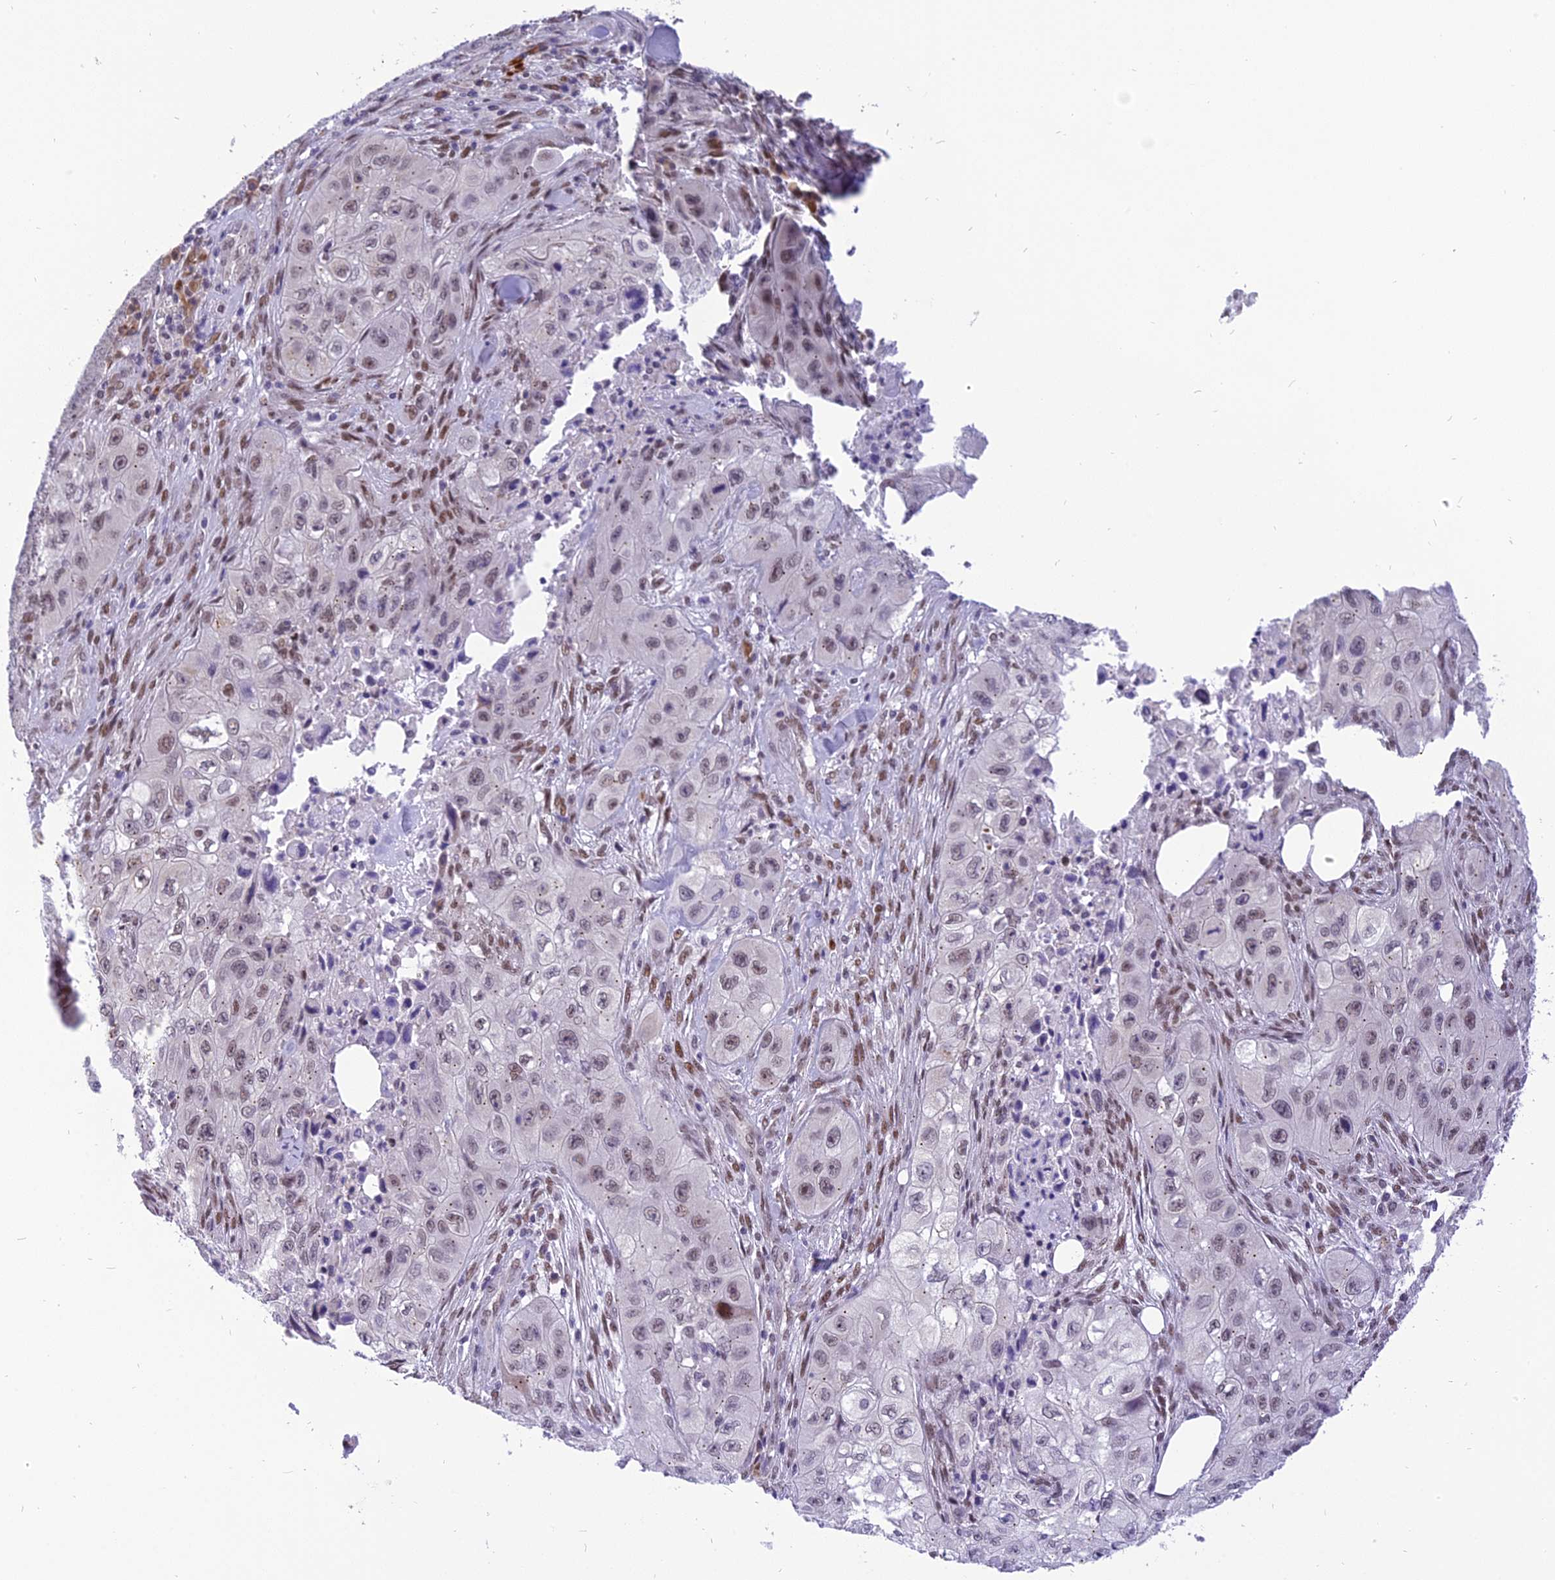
{"staining": {"intensity": "weak", "quantity": "25%-75%", "location": "nuclear"}, "tissue": "skin cancer", "cell_type": "Tumor cells", "image_type": "cancer", "snomed": [{"axis": "morphology", "description": "Squamous cell carcinoma, NOS"}, {"axis": "topography", "description": "Skin"}, {"axis": "topography", "description": "Subcutis"}], "caption": "Immunohistochemistry staining of squamous cell carcinoma (skin), which demonstrates low levels of weak nuclear staining in about 25%-75% of tumor cells indicating weak nuclear protein staining. The staining was performed using DAB (3,3'-diaminobenzidine) (brown) for protein detection and nuclei were counterstained in hematoxylin (blue).", "gene": "IRF2BP1", "patient": {"sex": "male", "age": 73}}